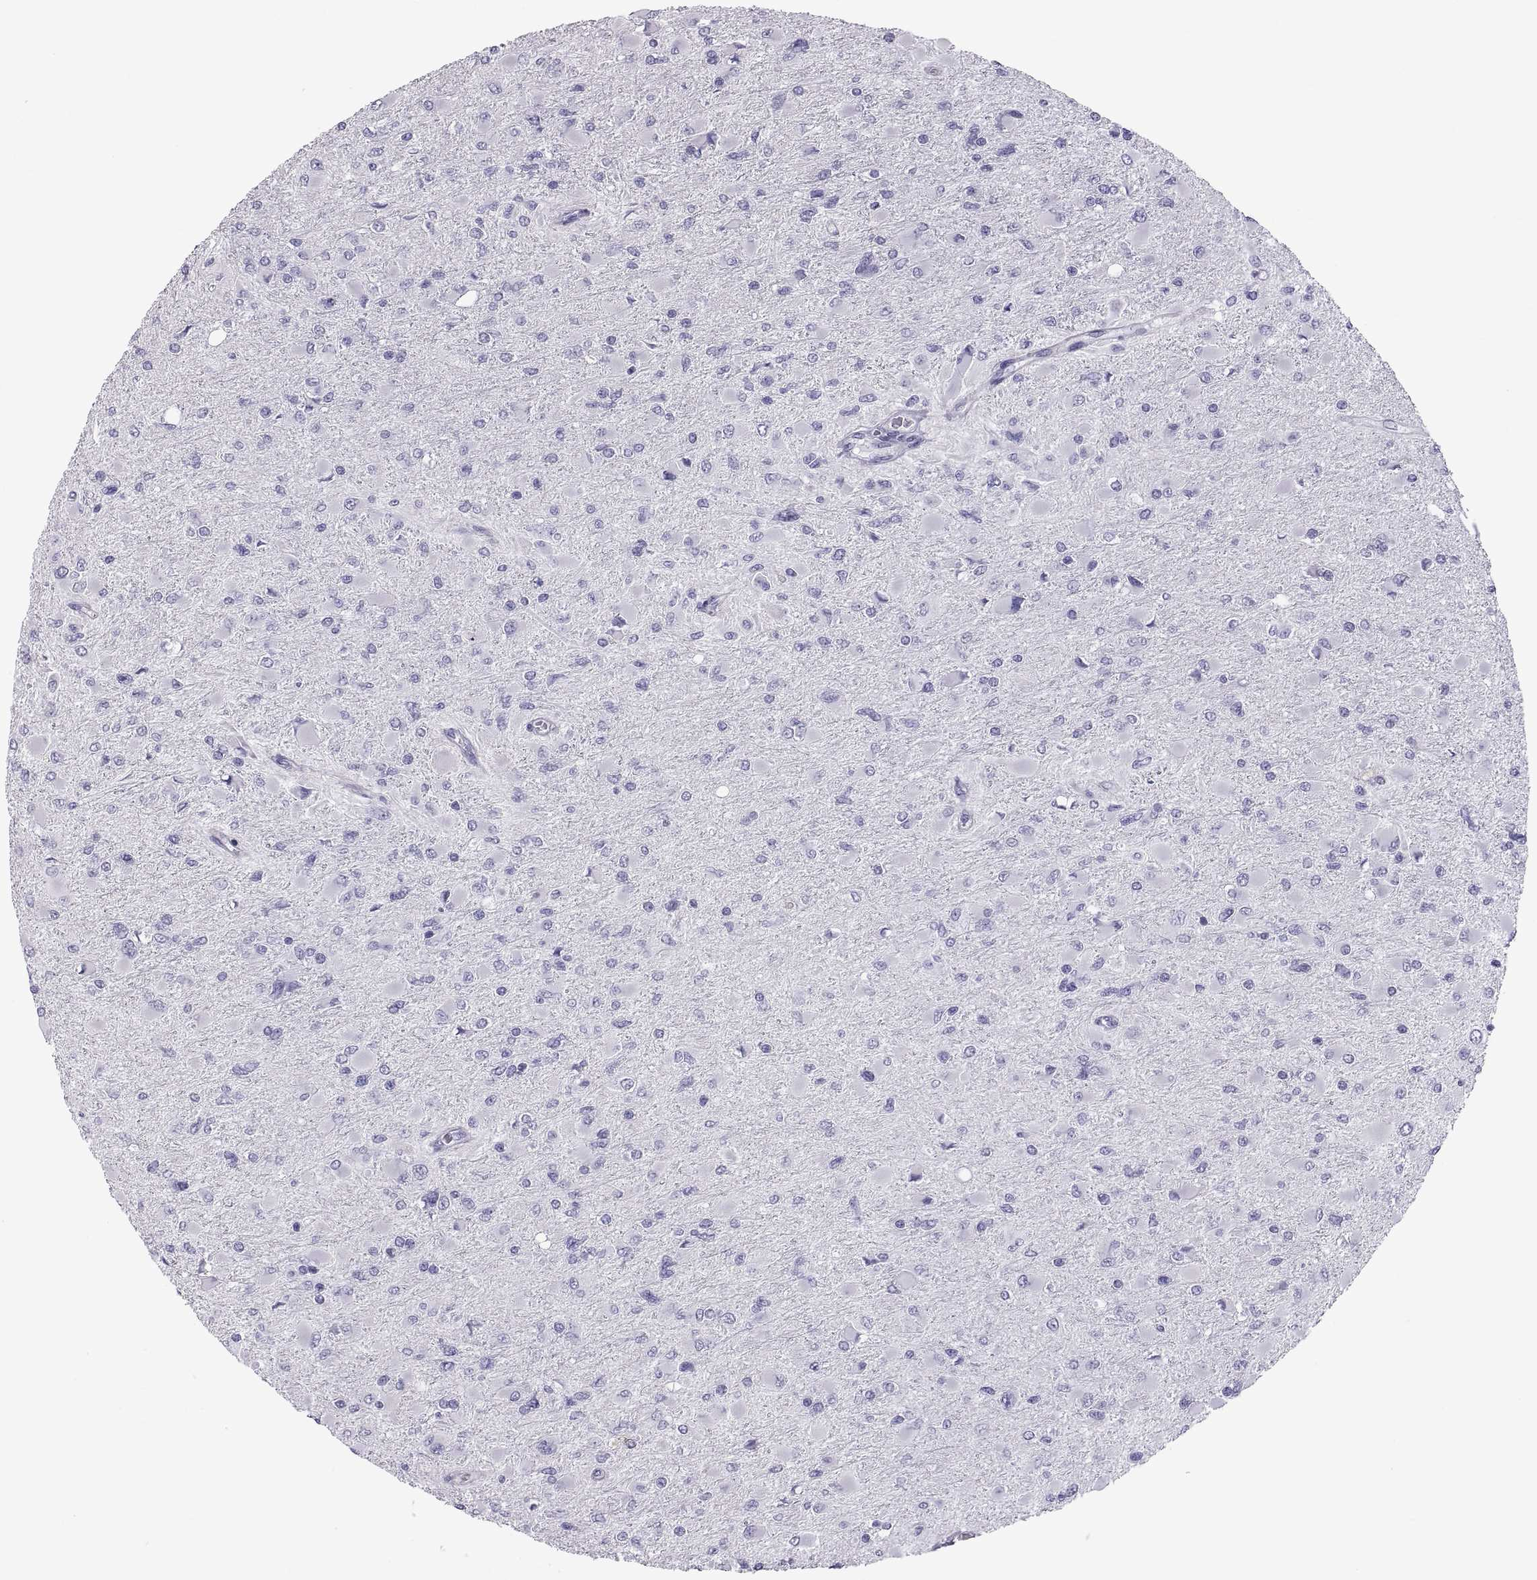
{"staining": {"intensity": "negative", "quantity": "none", "location": "none"}, "tissue": "glioma", "cell_type": "Tumor cells", "image_type": "cancer", "snomed": [{"axis": "morphology", "description": "Glioma, malignant, High grade"}, {"axis": "topography", "description": "Cerebral cortex"}], "caption": "There is no significant staining in tumor cells of glioma.", "gene": "RNASE12", "patient": {"sex": "female", "age": 36}}